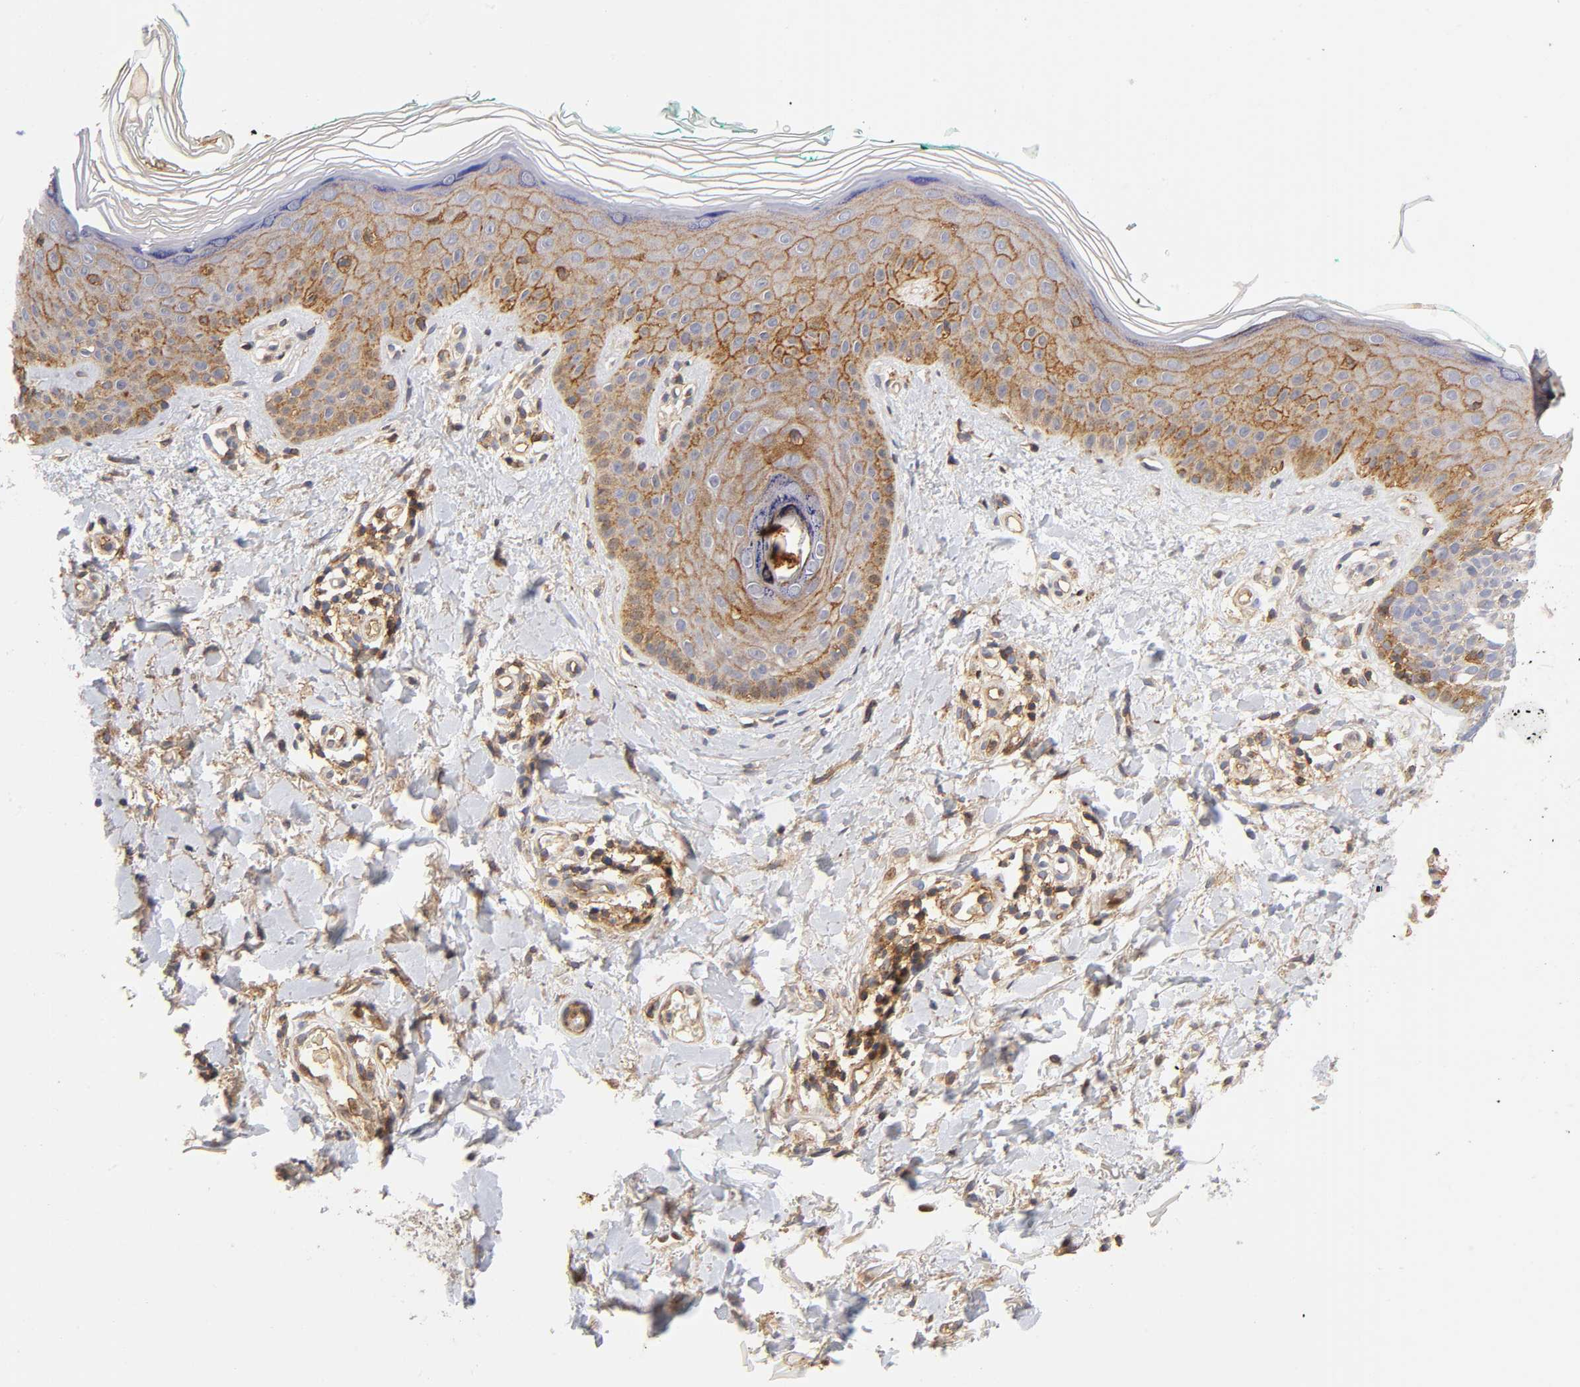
{"staining": {"intensity": "moderate", "quantity": ">75%", "location": "cytoplasmic/membranous"}, "tissue": "skin cancer", "cell_type": "Tumor cells", "image_type": "cancer", "snomed": [{"axis": "morphology", "description": "Basal cell carcinoma"}, {"axis": "topography", "description": "Skin"}], "caption": "IHC micrograph of neoplastic tissue: skin cancer (basal cell carcinoma) stained using IHC shows medium levels of moderate protein expression localized specifically in the cytoplasmic/membranous of tumor cells, appearing as a cytoplasmic/membranous brown color.", "gene": "ANXA7", "patient": {"sex": "female", "age": 58}}